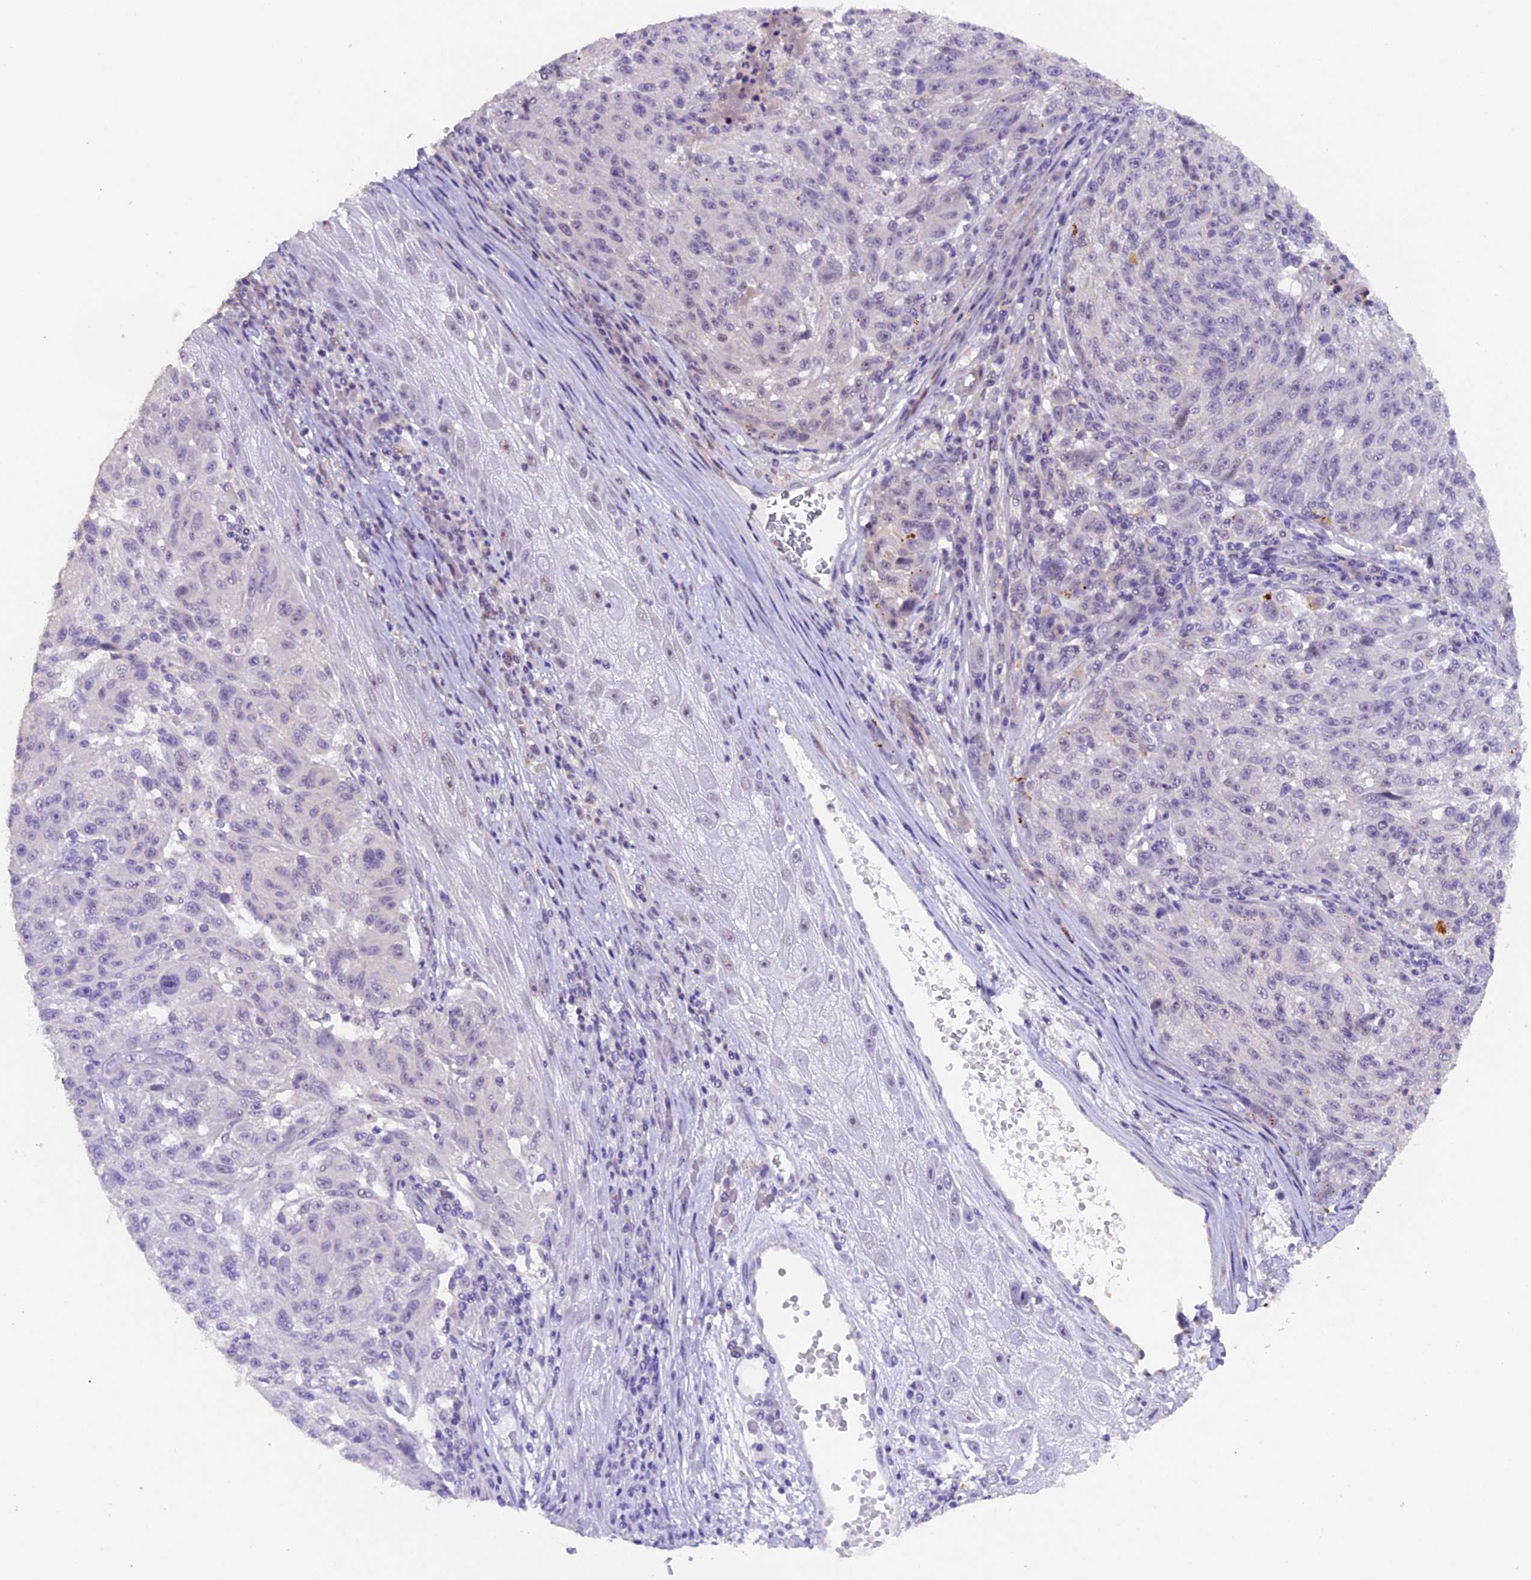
{"staining": {"intensity": "negative", "quantity": "none", "location": "none"}, "tissue": "melanoma", "cell_type": "Tumor cells", "image_type": "cancer", "snomed": [{"axis": "morphology", "description": "Malignant melanoma, NOS"}, {"axis": "topography", "description": "Skin"}], "caption": "Immunohistochemistry of malignant melanoma demonstrates no expression in tumor cells.", "gene": "GNB5", "patient": {"sex": "male", "age": 53}}